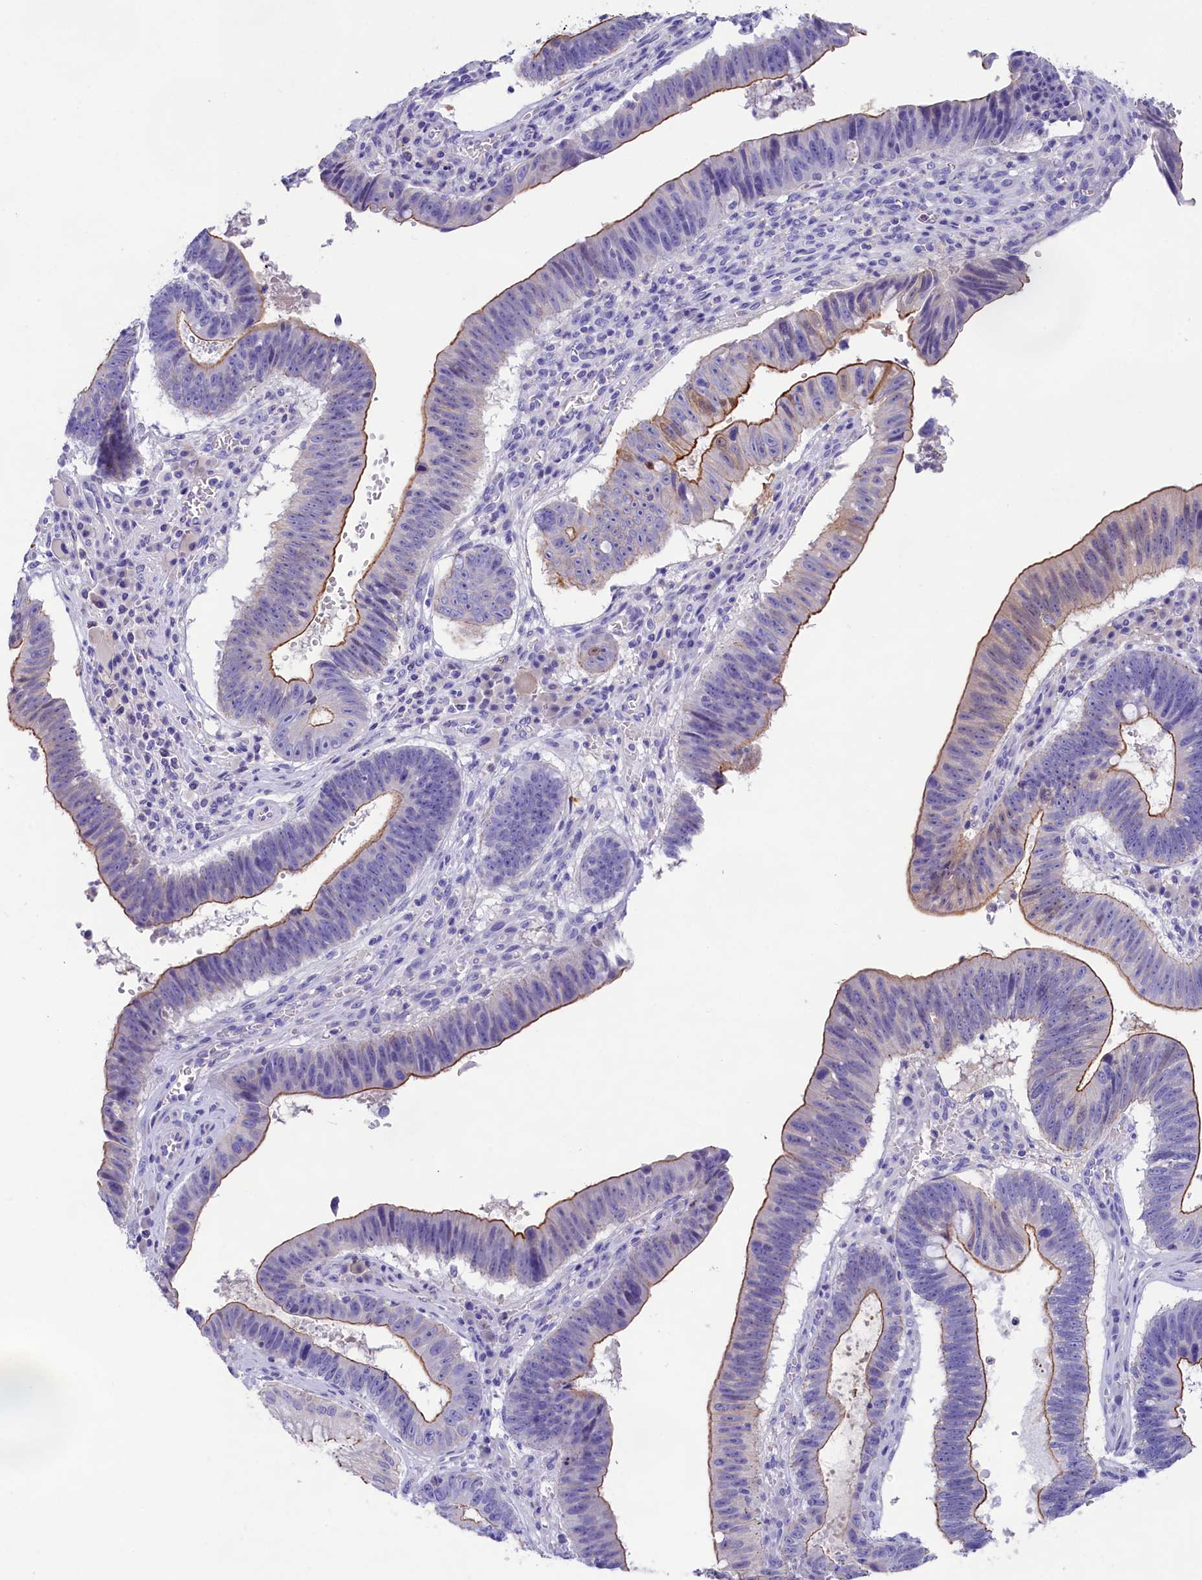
{"staining": {"intensity": "moderate", "quantity": "25%-75%", "location": "cytoplasmic/membranous"}, "tissue": "stomach cancer", "cell_type": "Tumor cells", "image_type": "cancer", "snomed": [{"axis": "morphology", "description": "Adenocarcinoma, NOS"}, {"axis": "topography", "description": "Stomach"}], "caption": "Immunohistochemical staining of human stomach cancer (adenocarcinoma) shows moderate cytoplasmic/membranous protein staining in about 25%-75% of tumor cells.", "gene": "SULT2A1", "patient": {"sex": "male", "age": 59}}